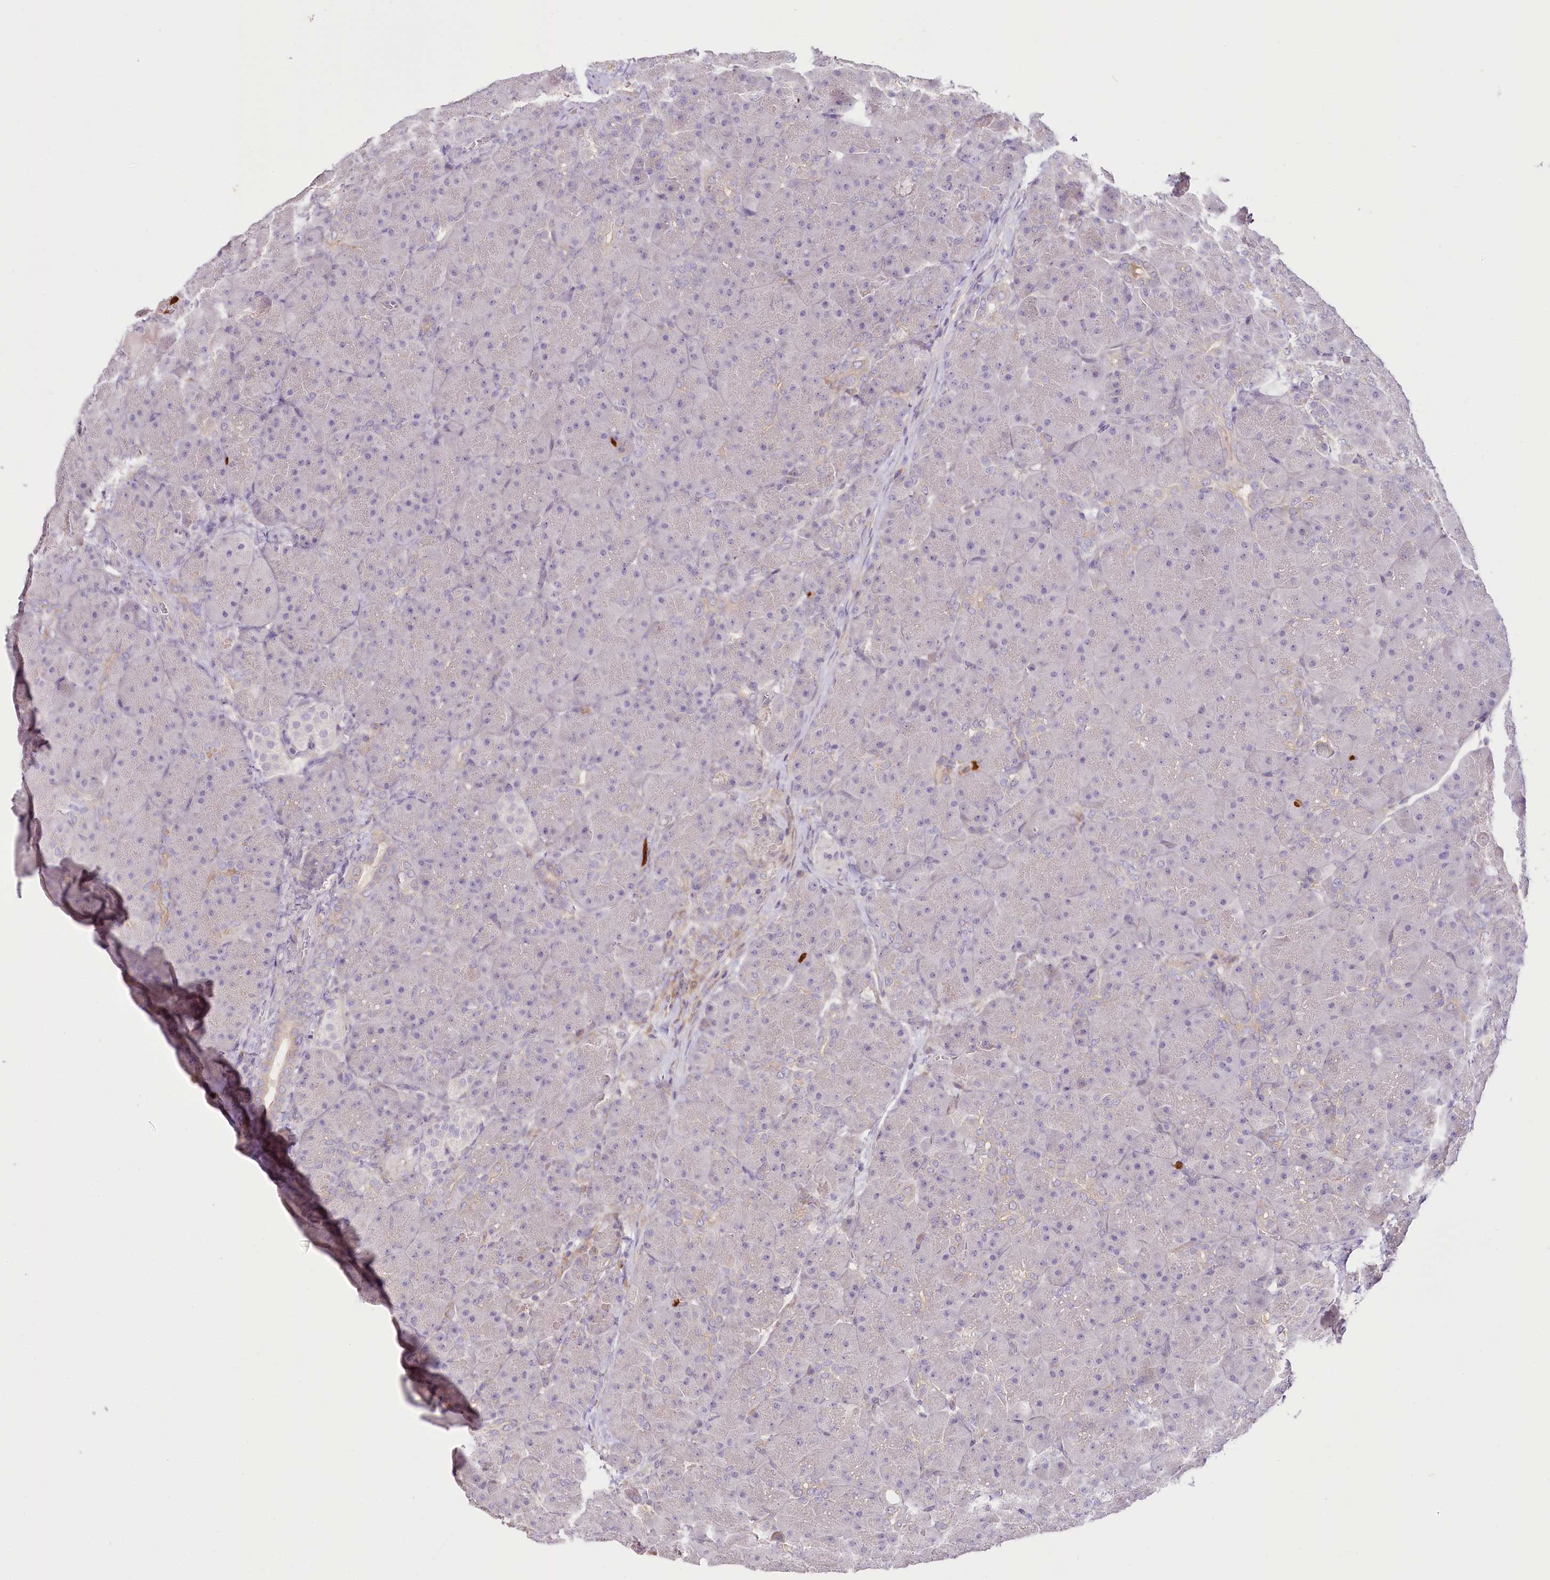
{"staining": {"intensity": "moderate", "quantity": "<25%", "location": "cytoplasmic/membranous"}, "tissue": "pancreas", "cell_type": "Exocrine glandular cells", "image_type": "normal", "snomed": [{"axis": "morphology", "description": "Normal tissue, NOS"}, {"axis": "topography", "description": "Pancreas"}], "caption": "Brown immunohistochemical staining in normal human pancreas displays moderate cytoplasmic/membranous positivity in about <25% of exocrine glandular cells.", "gene": "DPYD", "patient": {"sex": "male", "age": 66}}